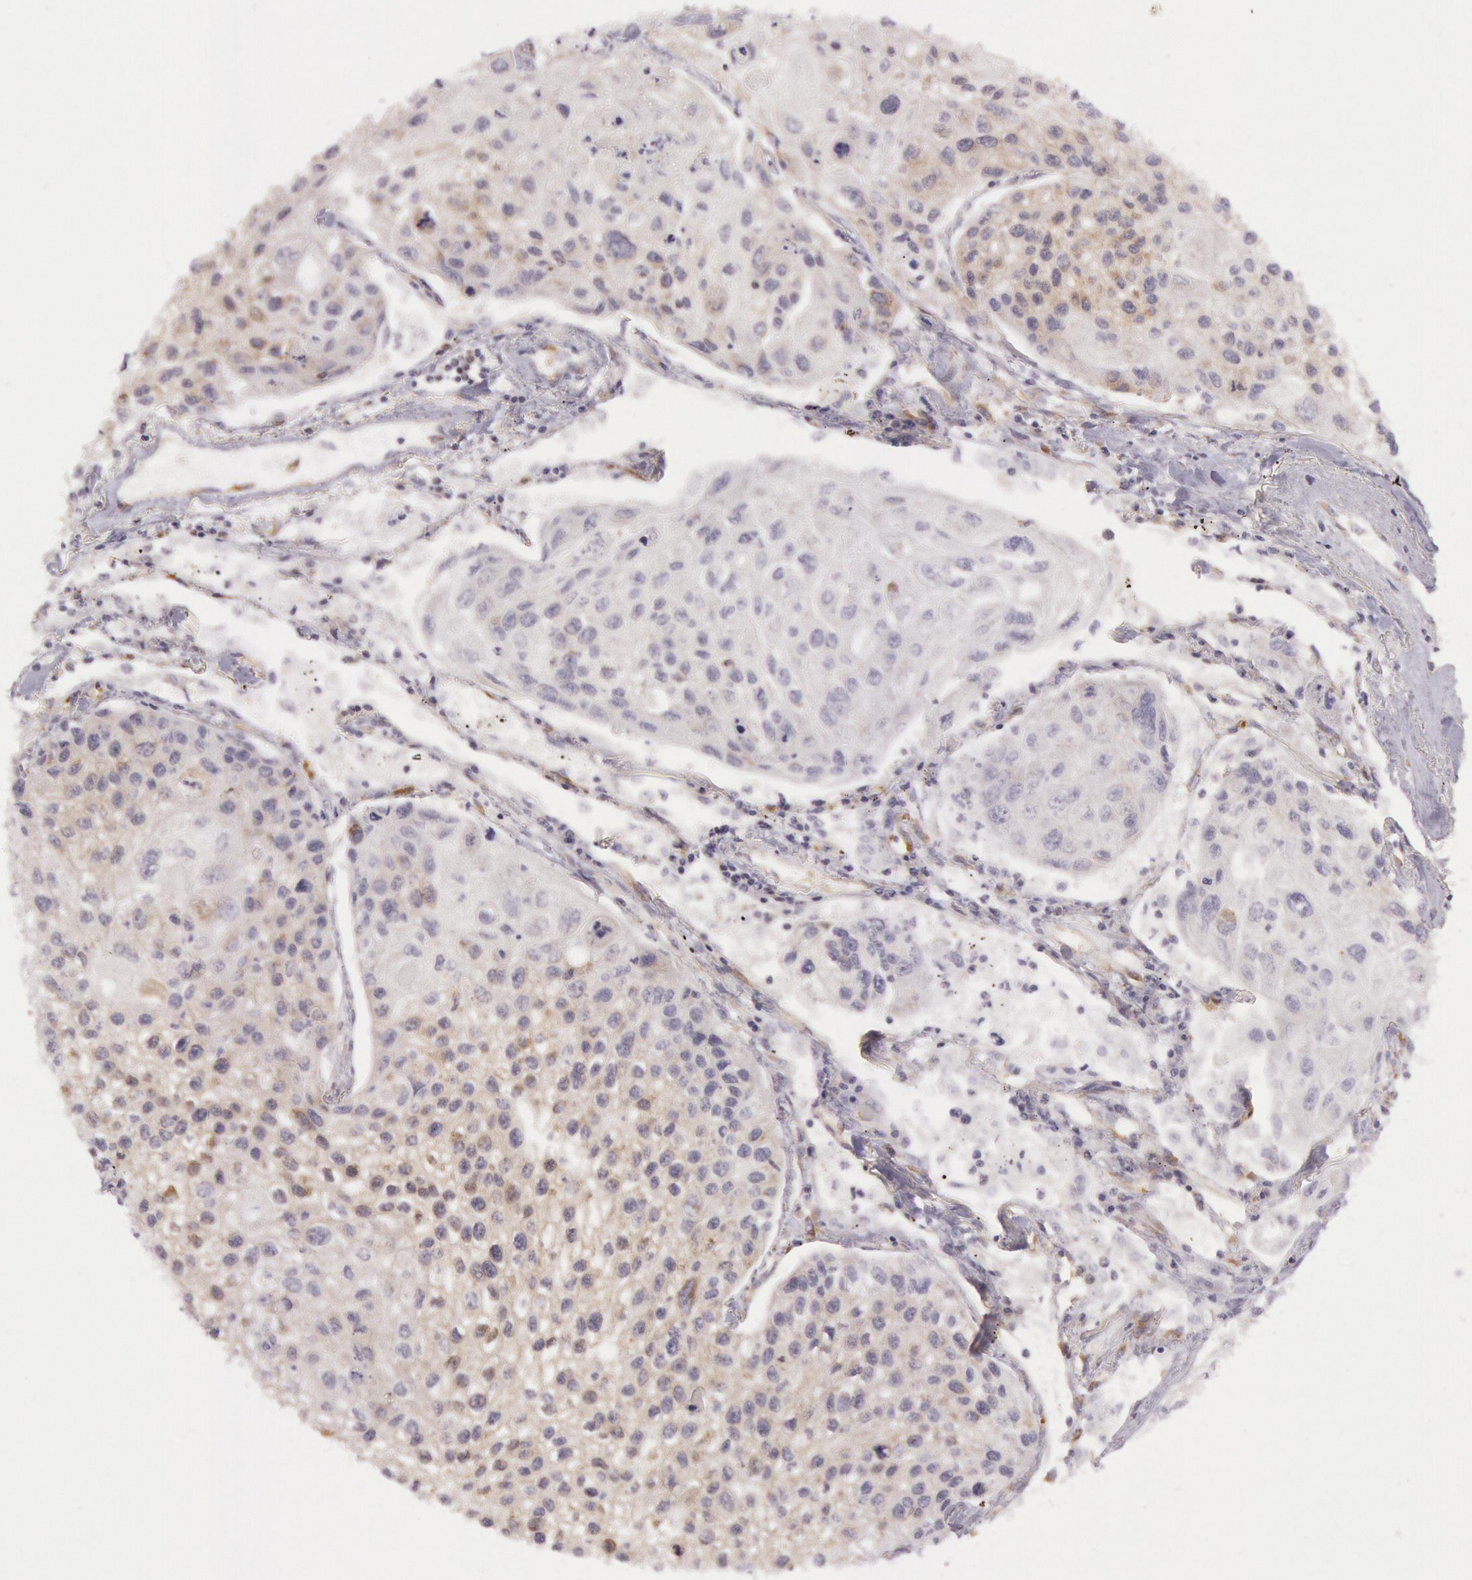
{"staining": {"intensity": "weak", "quantity": ">75%", "location": "cytoplasmic/membranous"}, "tissue": "lung cancer", "cell_type": "Tumor cells", "image_type": "cancer", "snomed": [{"axis": "morphology", "description": "Squamous cell carcinoma, NOS"}, {"axis": "topography", "description": "Lung"}], "caption": "Immunohistochemical staining of human lung squamous cell carcinoma reveals weak cytoplasmic/membranous protein expression in approximately >75% of tumor cells.", "gene": "CHUK", "patient": {"sex": "male", "age": 75}}